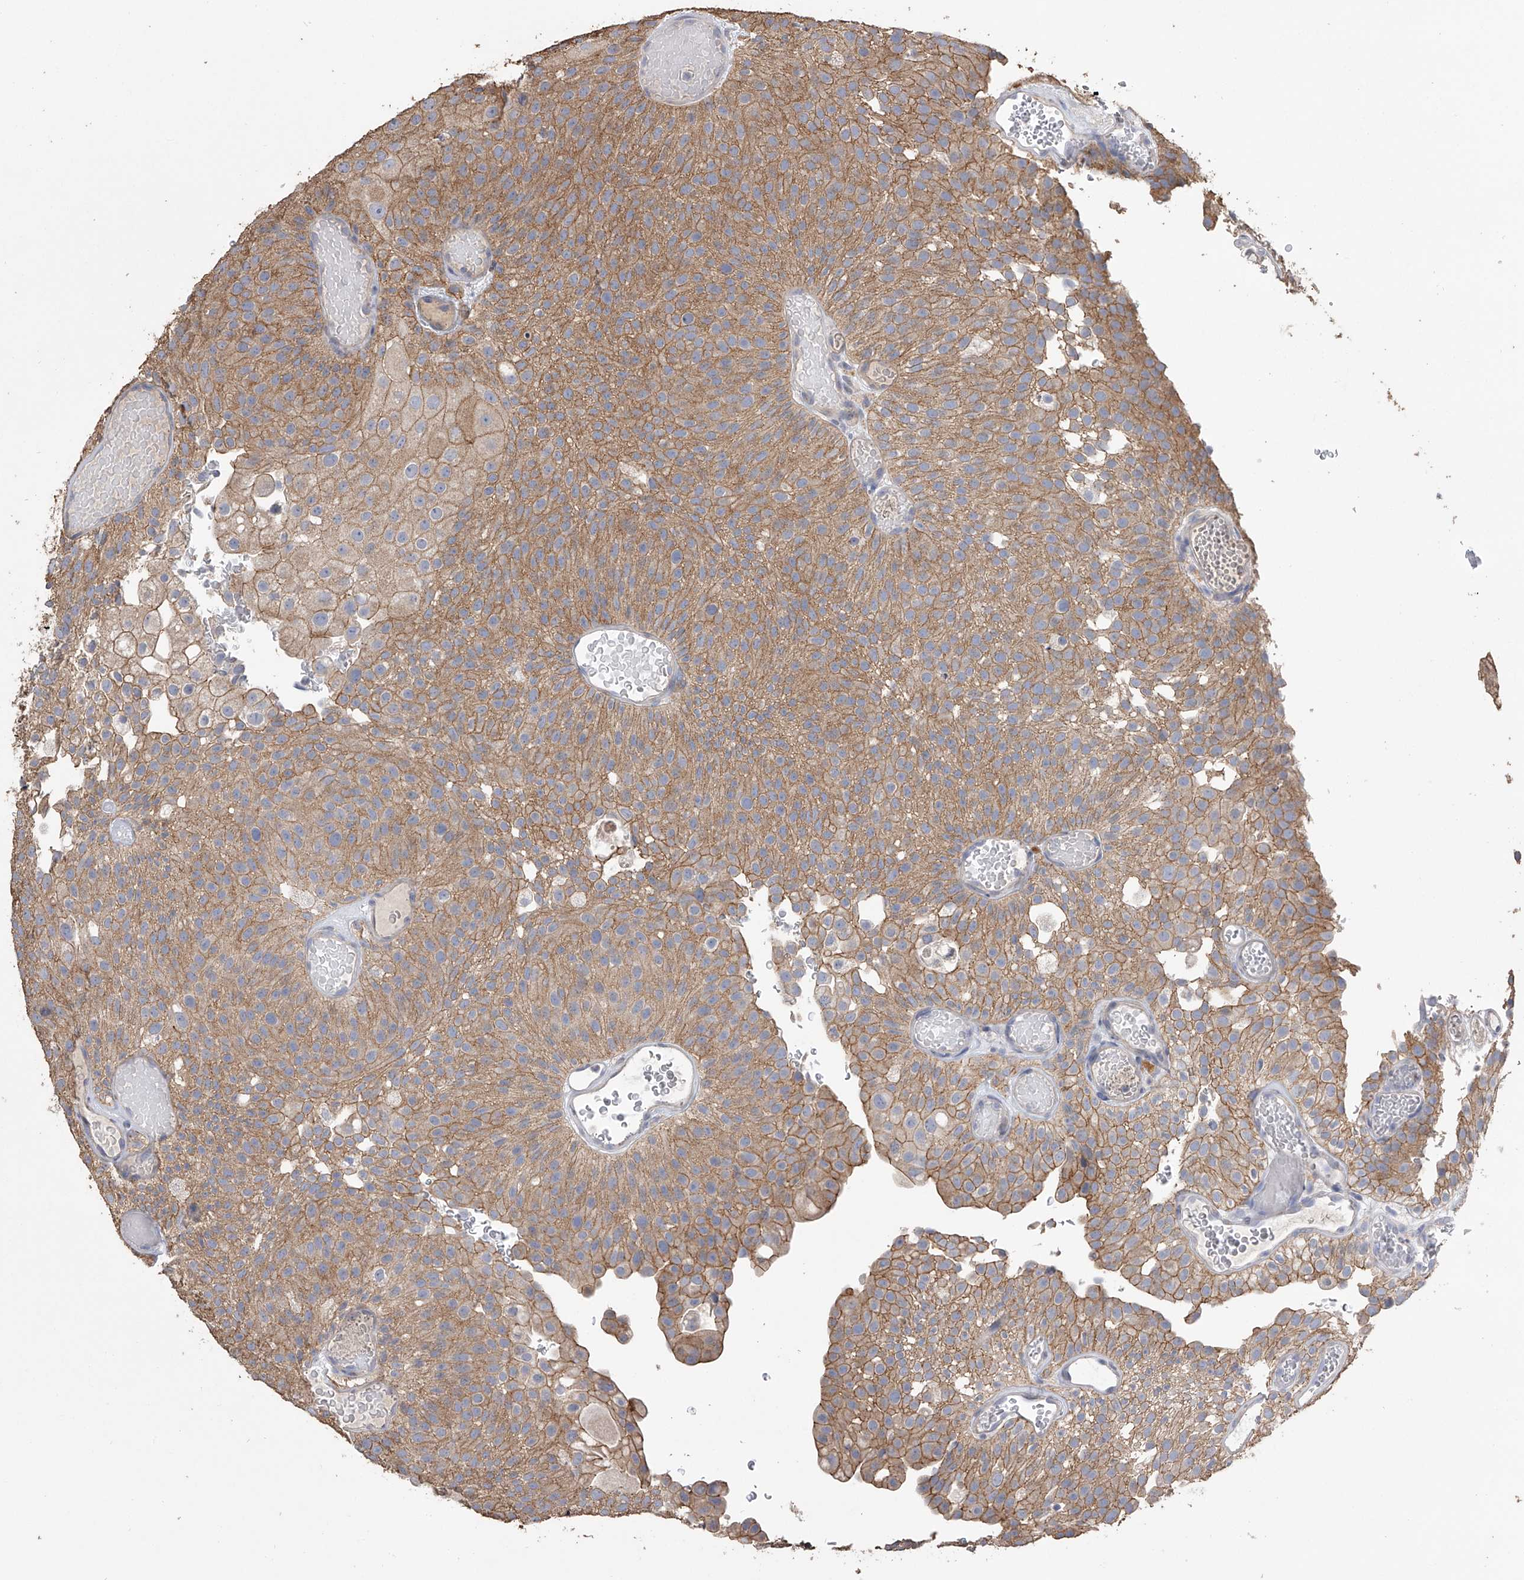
{"staining": {"intensity": "moderate", "quantity": ">75%", "location": "cytoplasmic/membranous"}, "tissue": "urothelial cancer", "cell_type": "Tumor cells", "image_type": "cancer", "snomed": [{"axis": "morphology", "description": "Urothelial carcinoma, Low grade"}, {"axis": "topography", "description": "Urinary bladder"}], "caption": "The photomicrograph demonstrates staining of urothelial cancer, revealing moderate cytoplasmic/membranous protein expression (brown color) within tumor cells. (IHC, brightfield microscopy, high magnification).", "gene": "ZNF343", "patient": {"sex": "male", "age": 78}}